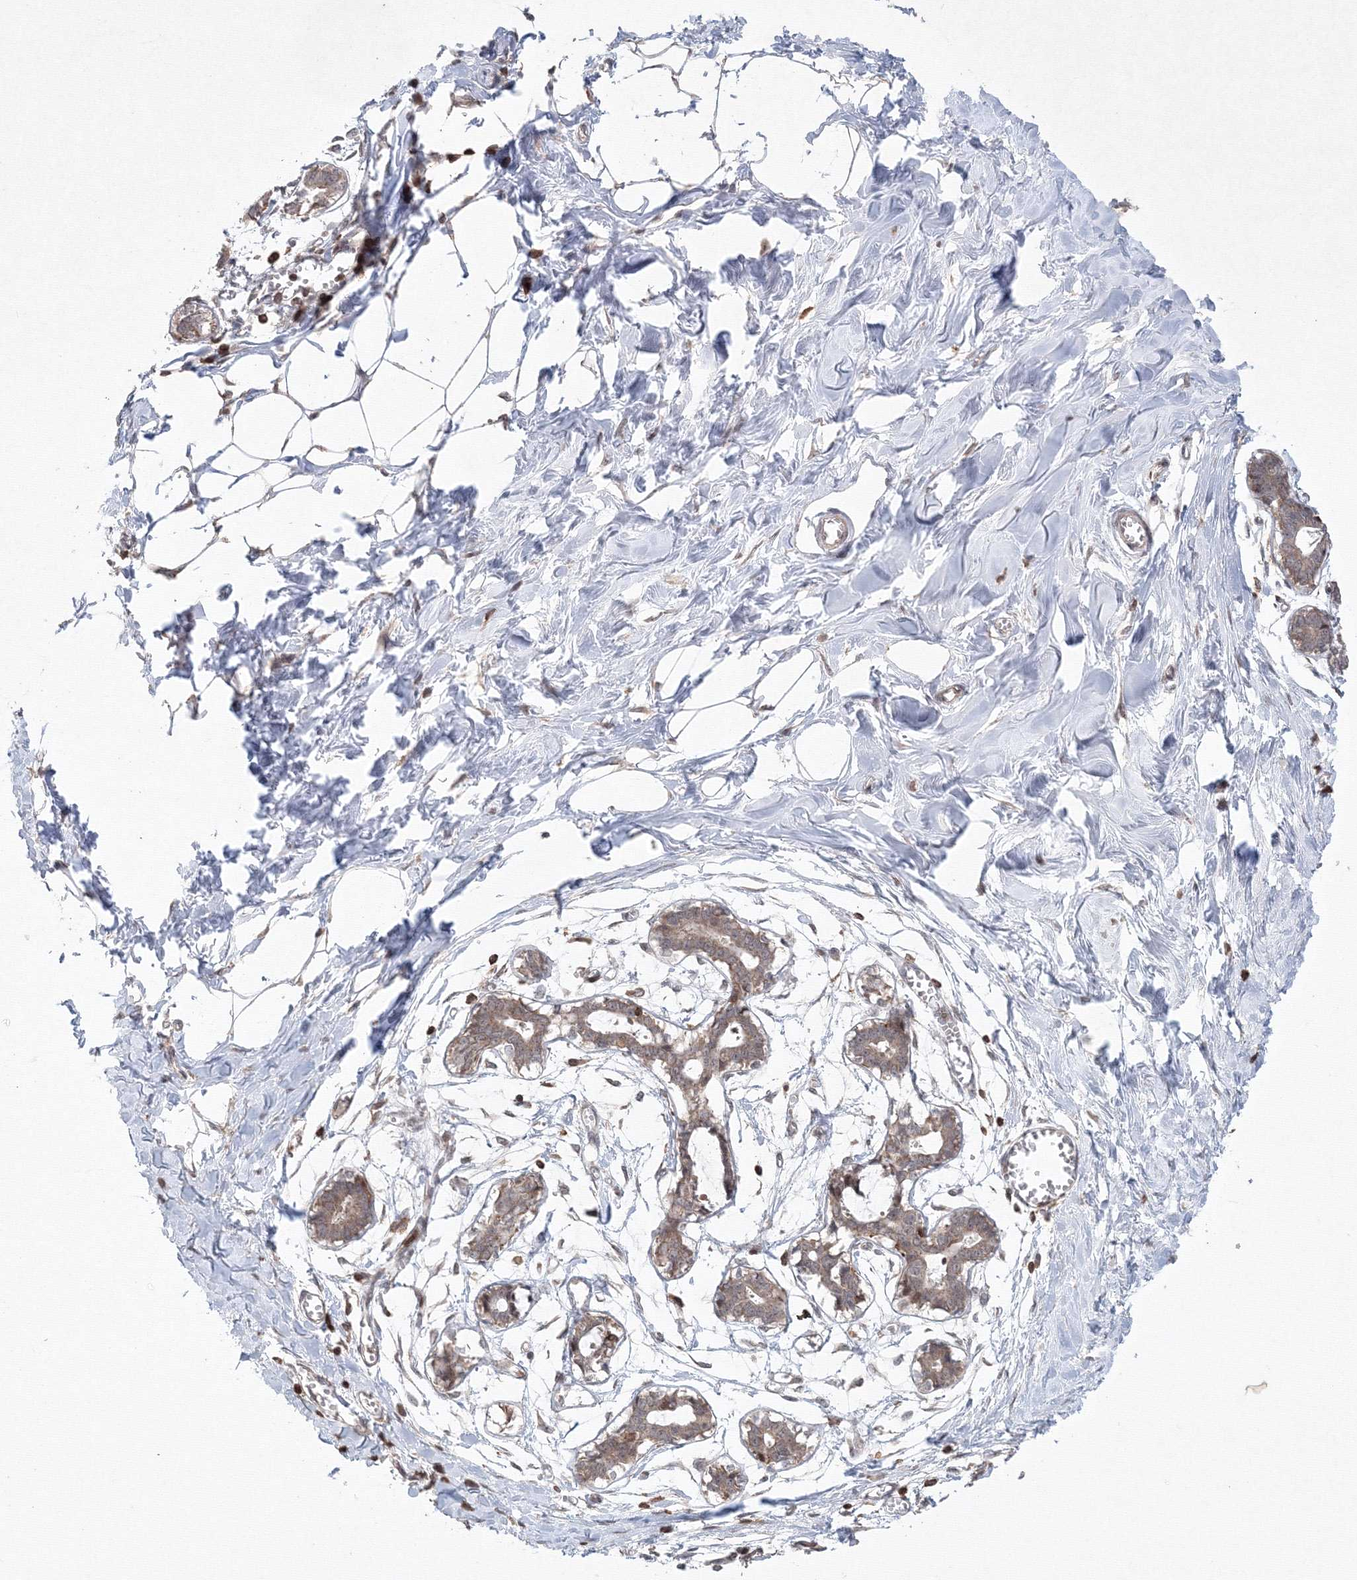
{"staining": {"intensity": "negative", "quantity": "none", "location": "none"}, "tissue": "breast", "cell_type": "Adipocytes", "image_type": "normal", "snomed": [{"axis": "morphology", "description": "Normal tissue, NOS"}, {"axis": "topography", "description": "Breast"}], "caption": "An immunohistochemistry histopathology image of normal breast is shown. There is no staining in adipocytes of breast.", "gene": "MKRN2", "patient": {"sex": "female", "age": 27}}